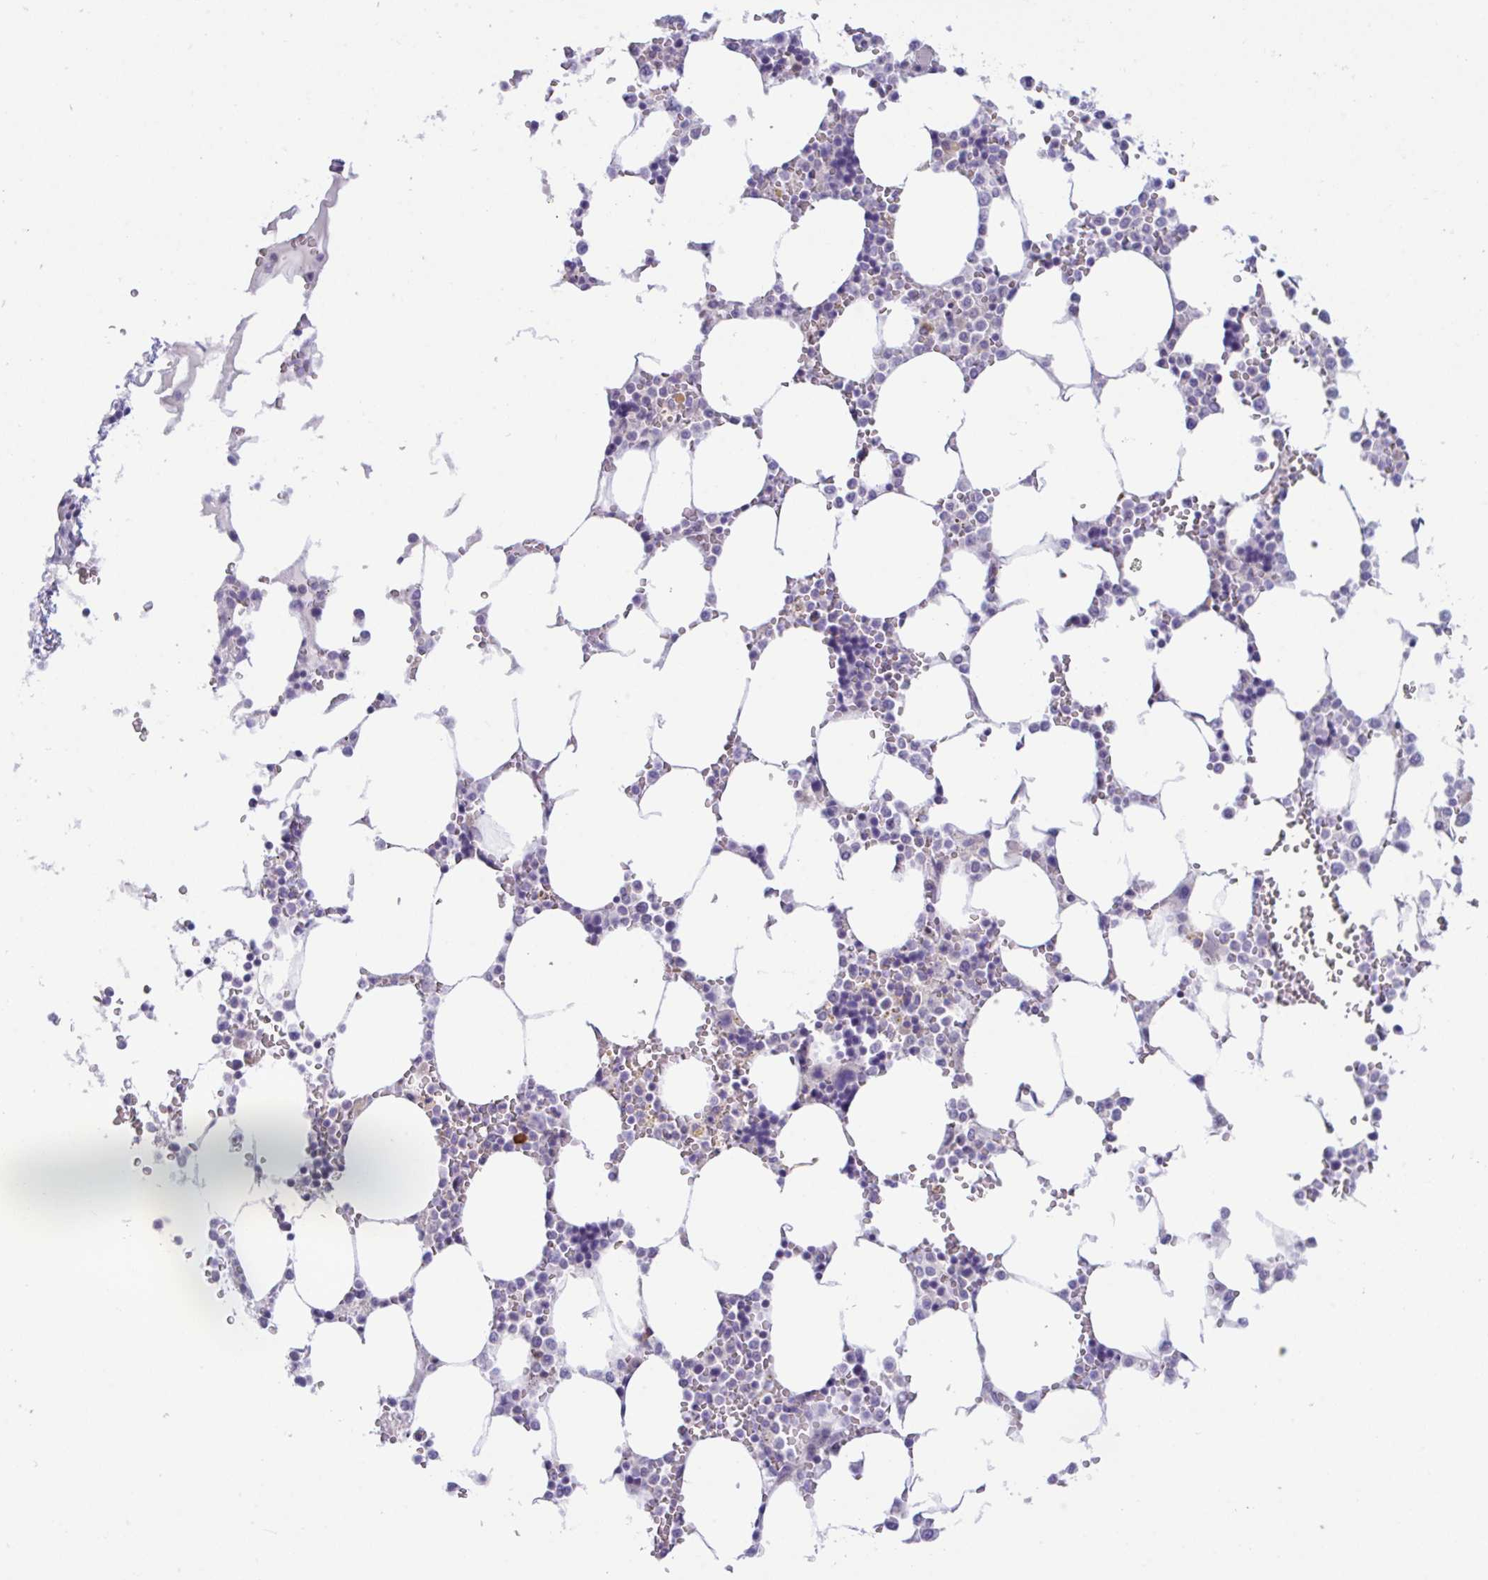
{"staining": {"intensity": "strong", "quantity": "<25%", "location": "cytoplasmic/membranous"}, "tissue": "bone marrow", "cell_type": "Hematopoietic cells", "image_type": "normal", "snomed": [{"axis": "morphology", "description": "Normal tissue, NOS"}, {"axis": "topography", "description": "Bone marrow"}], "caption": "DAB immunohistochemical staining of normal human bone marrow shows strong cytoplasmic/membranous protein staining in about <25% of hematopoietic cells. The protein of interest is shown in brown color, while the nuclei are stained blue.", "gene": "USP35", "patient": {"sex": "male", "age": 64}}